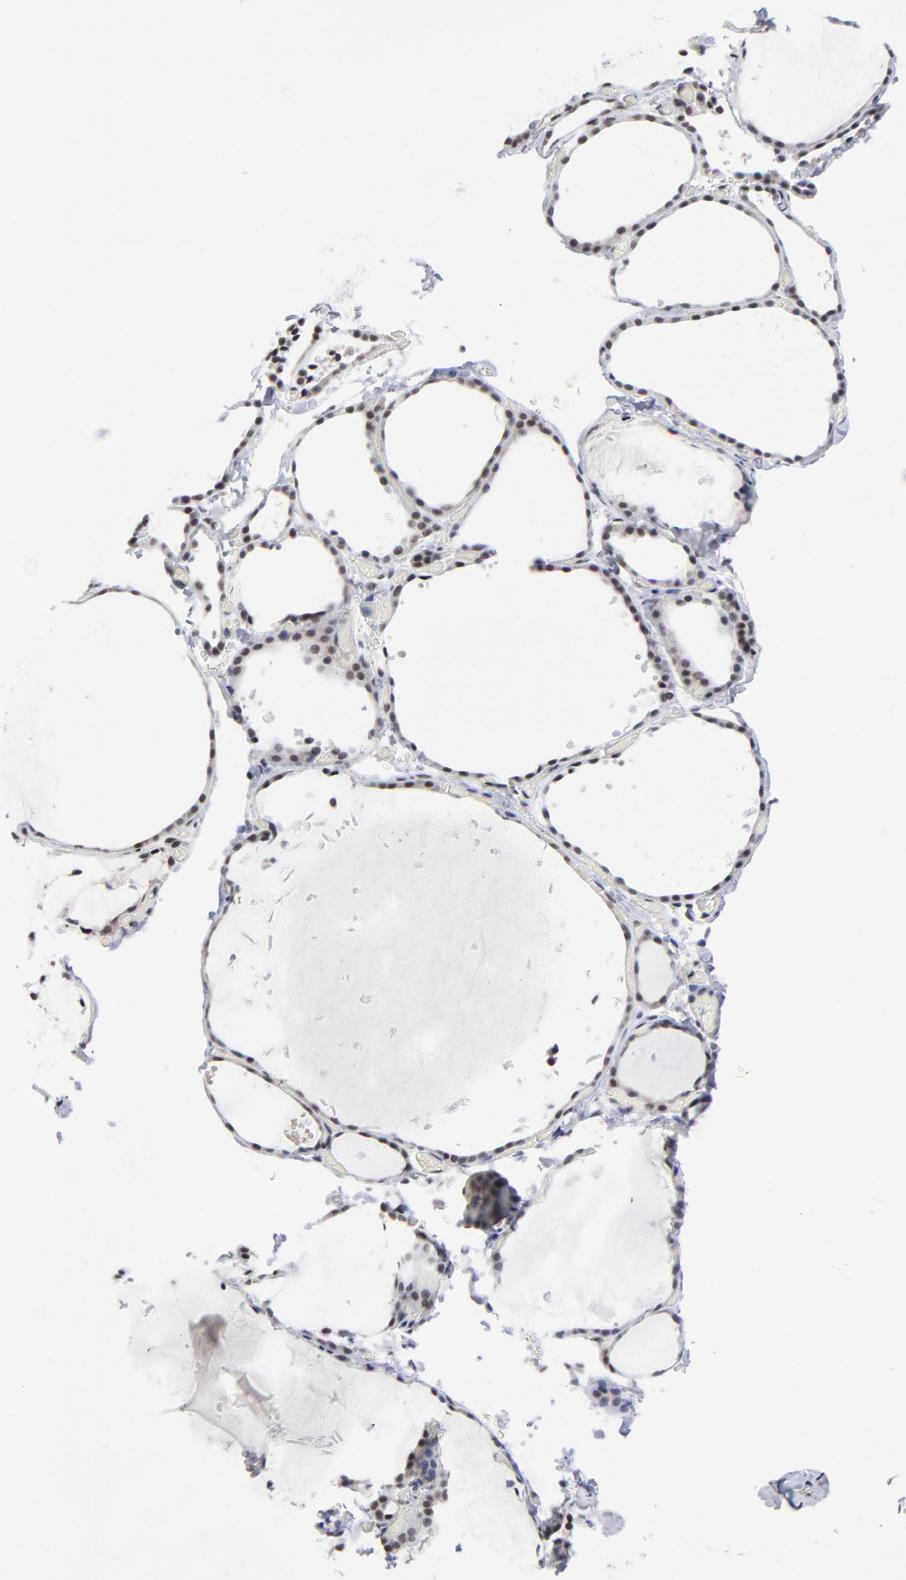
{"staining": {"intensity": "weak", "quantity": ">75%", "location": "nuclear"}, "tissue": "thyroid gland", "cell_type": "Glandular cells", "image_type": "normal", "snomed": [{"axis": "morphology", "description": "Normal tissue, NOS"}, {"axis": "topography", "description": "Thyroid gland"}], "caption": "A brown stain highlights weak nuclear expression of a protein in glandular cells of benign thyroid gland.", "gene": "SP2", "patient": {"sex": "female", "age": 22}}